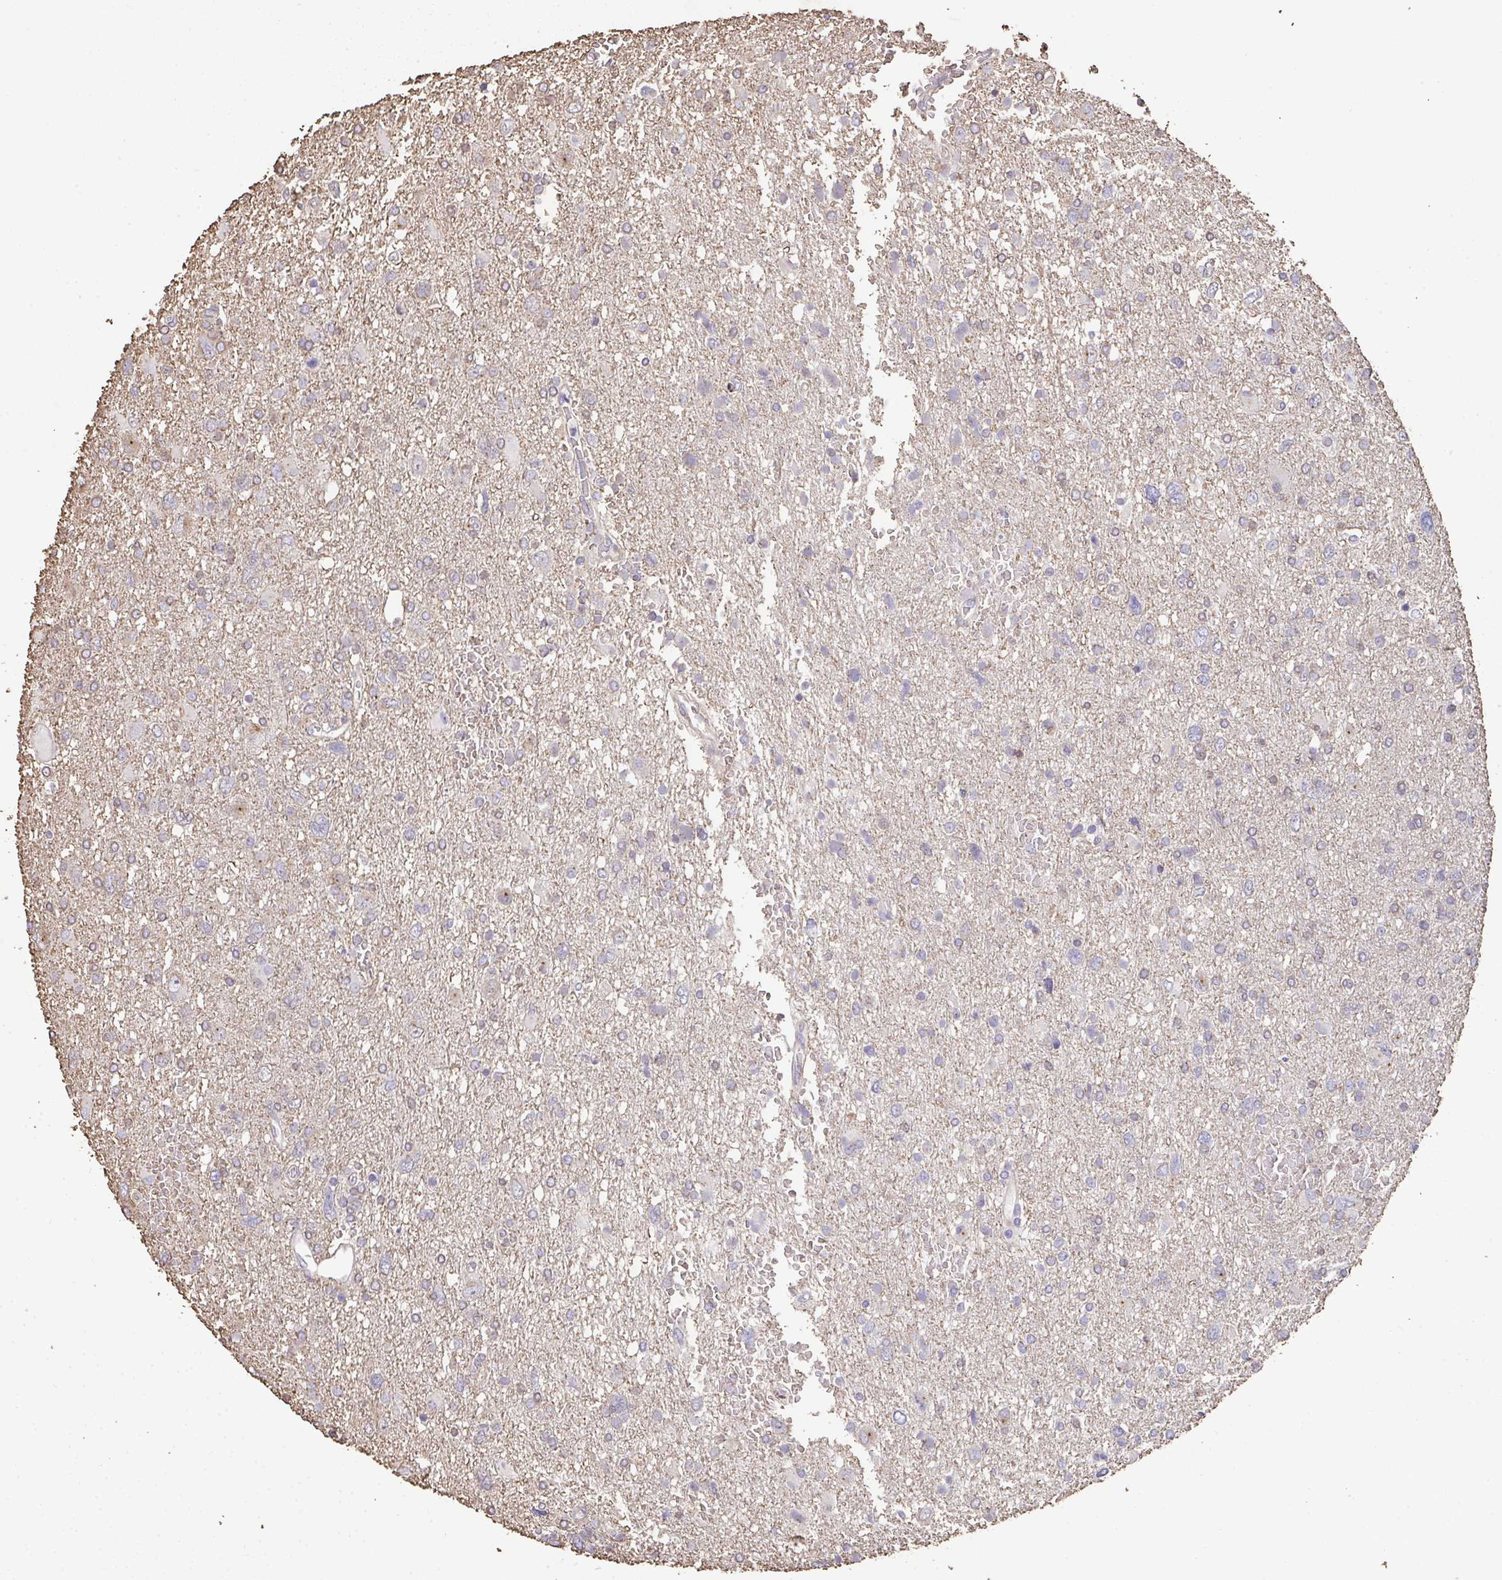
{"staining": {"intensity": "negative", "quantity": "none", "location": "none"}, "tissue": "glioma", "cell_type": "Tumor cells", "image_type": "cancer", "snomed": [{"axis": "morphology", "description": "Glioma, malignant, High grade"}, {"axis": "topography", "description": "Brain"}], "caption": "Protein analysis of glioma shows no significant expression in tumor cells. (DAB IHC, high magnification).", "gene": "RUNDC3B", "patient": {"sex": "male", "age": 61}}